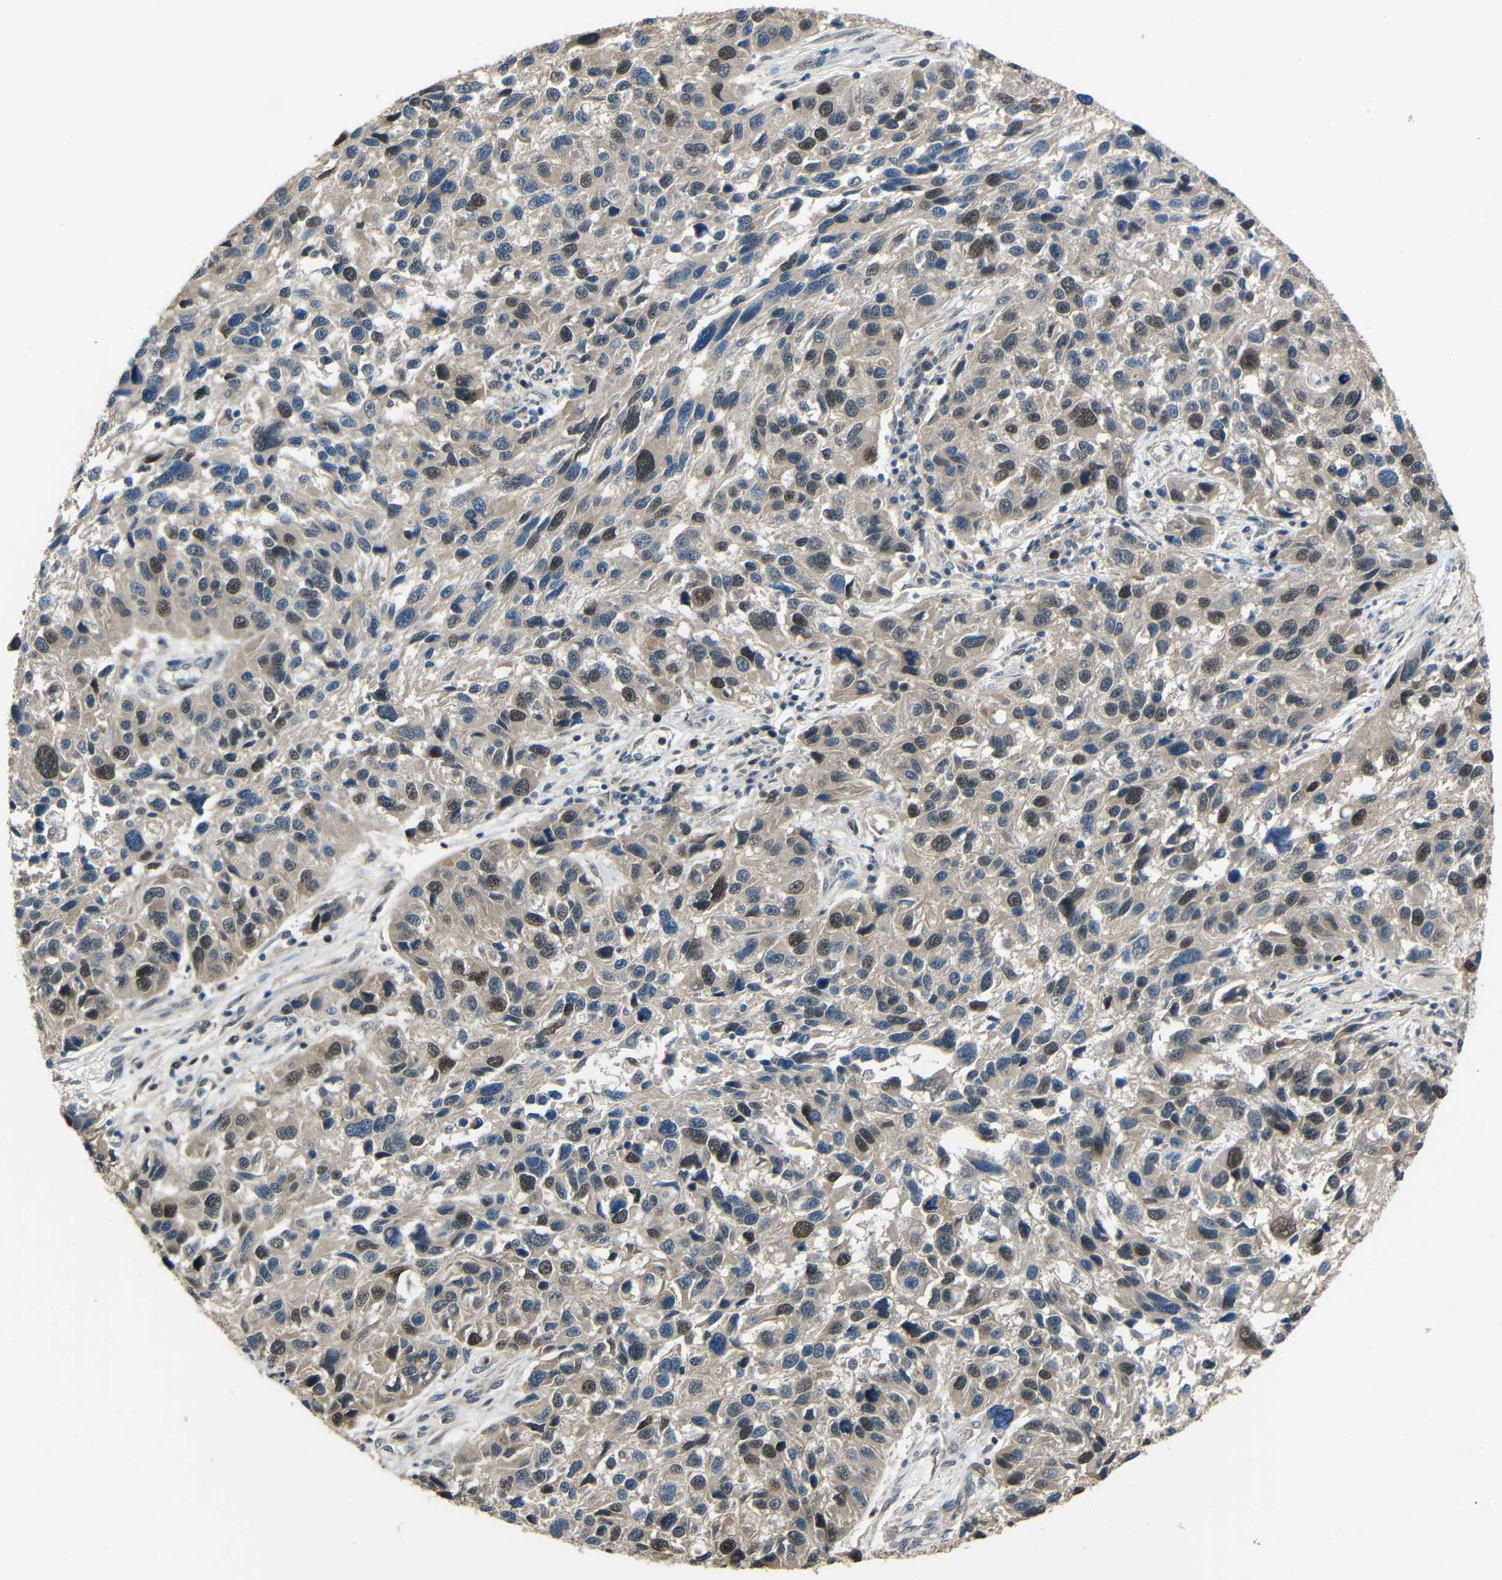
{"staining": {"intensity": "moderate", "quantity": "25%-75%", "location": "nuclear"}, "tissue": "melanoma", "cell_type": "Tumor cells", "image_type": "cancer", "snomed": [{"axis": "morphology", "description": "Malignant melanoma, NOS"}, {"axis": "topography", "description": "Skin"}], "caption": "Protein expression analysis of melanoma exhibits moderate nuclear staining in about 25%-75% of tumor cells. The staining is performed using DAB (3,3'-diaminobenzidine) brown chromogen to label protein expression. The nuclei are counter-stained blue using hematoxylin.", "gene": "STBD1", "patient": {"sex": "male", "age": 53}}